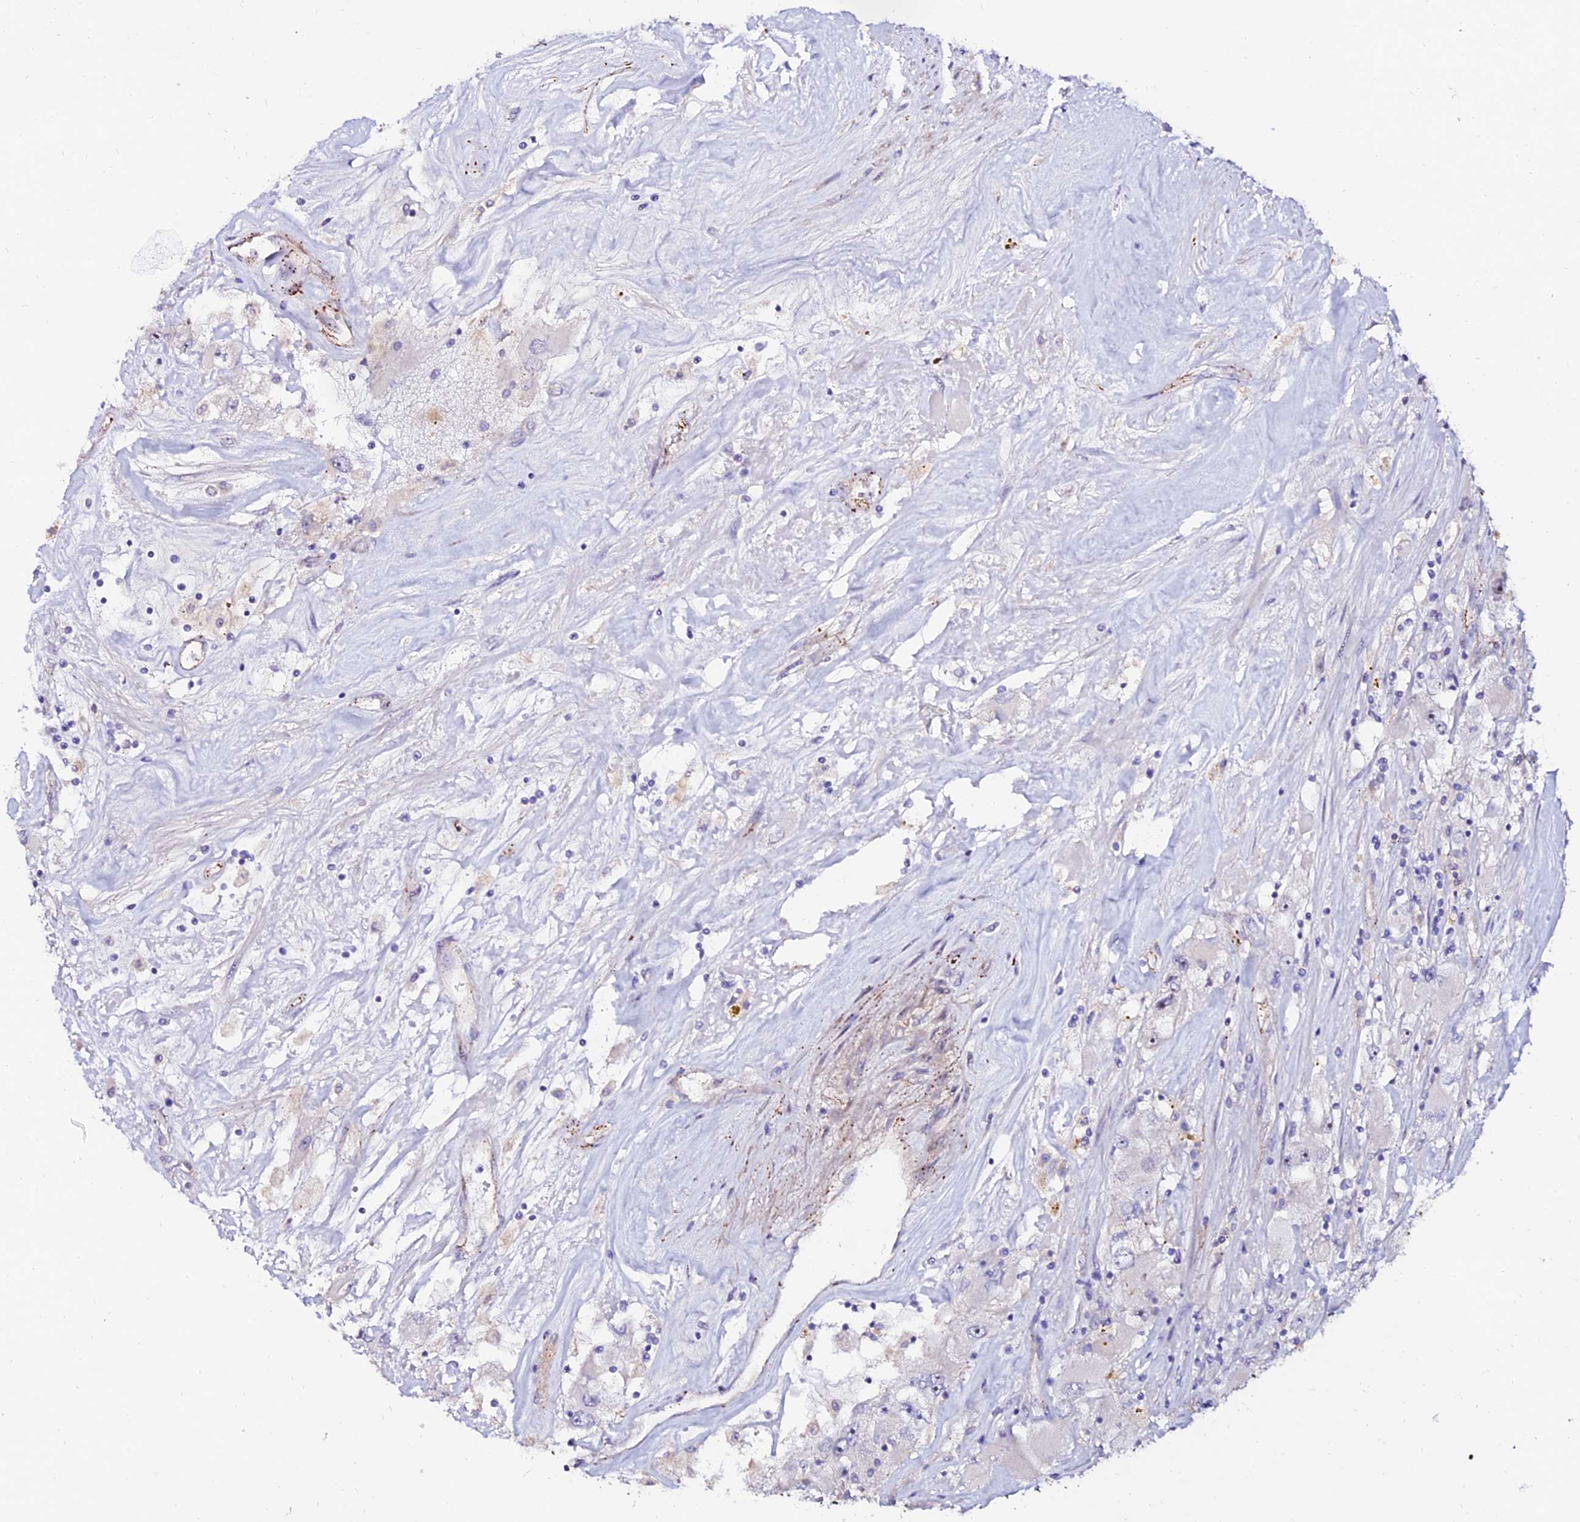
{"staining": {"intensity": "negative", "quantity": "none", "location": "none"}, "tissue": "renal cancer", "cell_type": "Tumor cells", "image_type": "cancer", "snomed": [{"axis": "morphology", "description": "Adenocarcinoma, NOS"}, {"axis": "topography", "description": "Kidney"}], "caption": "IHC image of adenocarcinoma (renal) stained for a protein (brown), which reveals no expression in tumor cells. The staining is performed using DAB (3,3'-diaminobenzidine) brown chromogen with nuclei counter-stained in using hematoxylin.", "gene": "ALDH3B2", "patient": {"sex": "female", "age": 52}}